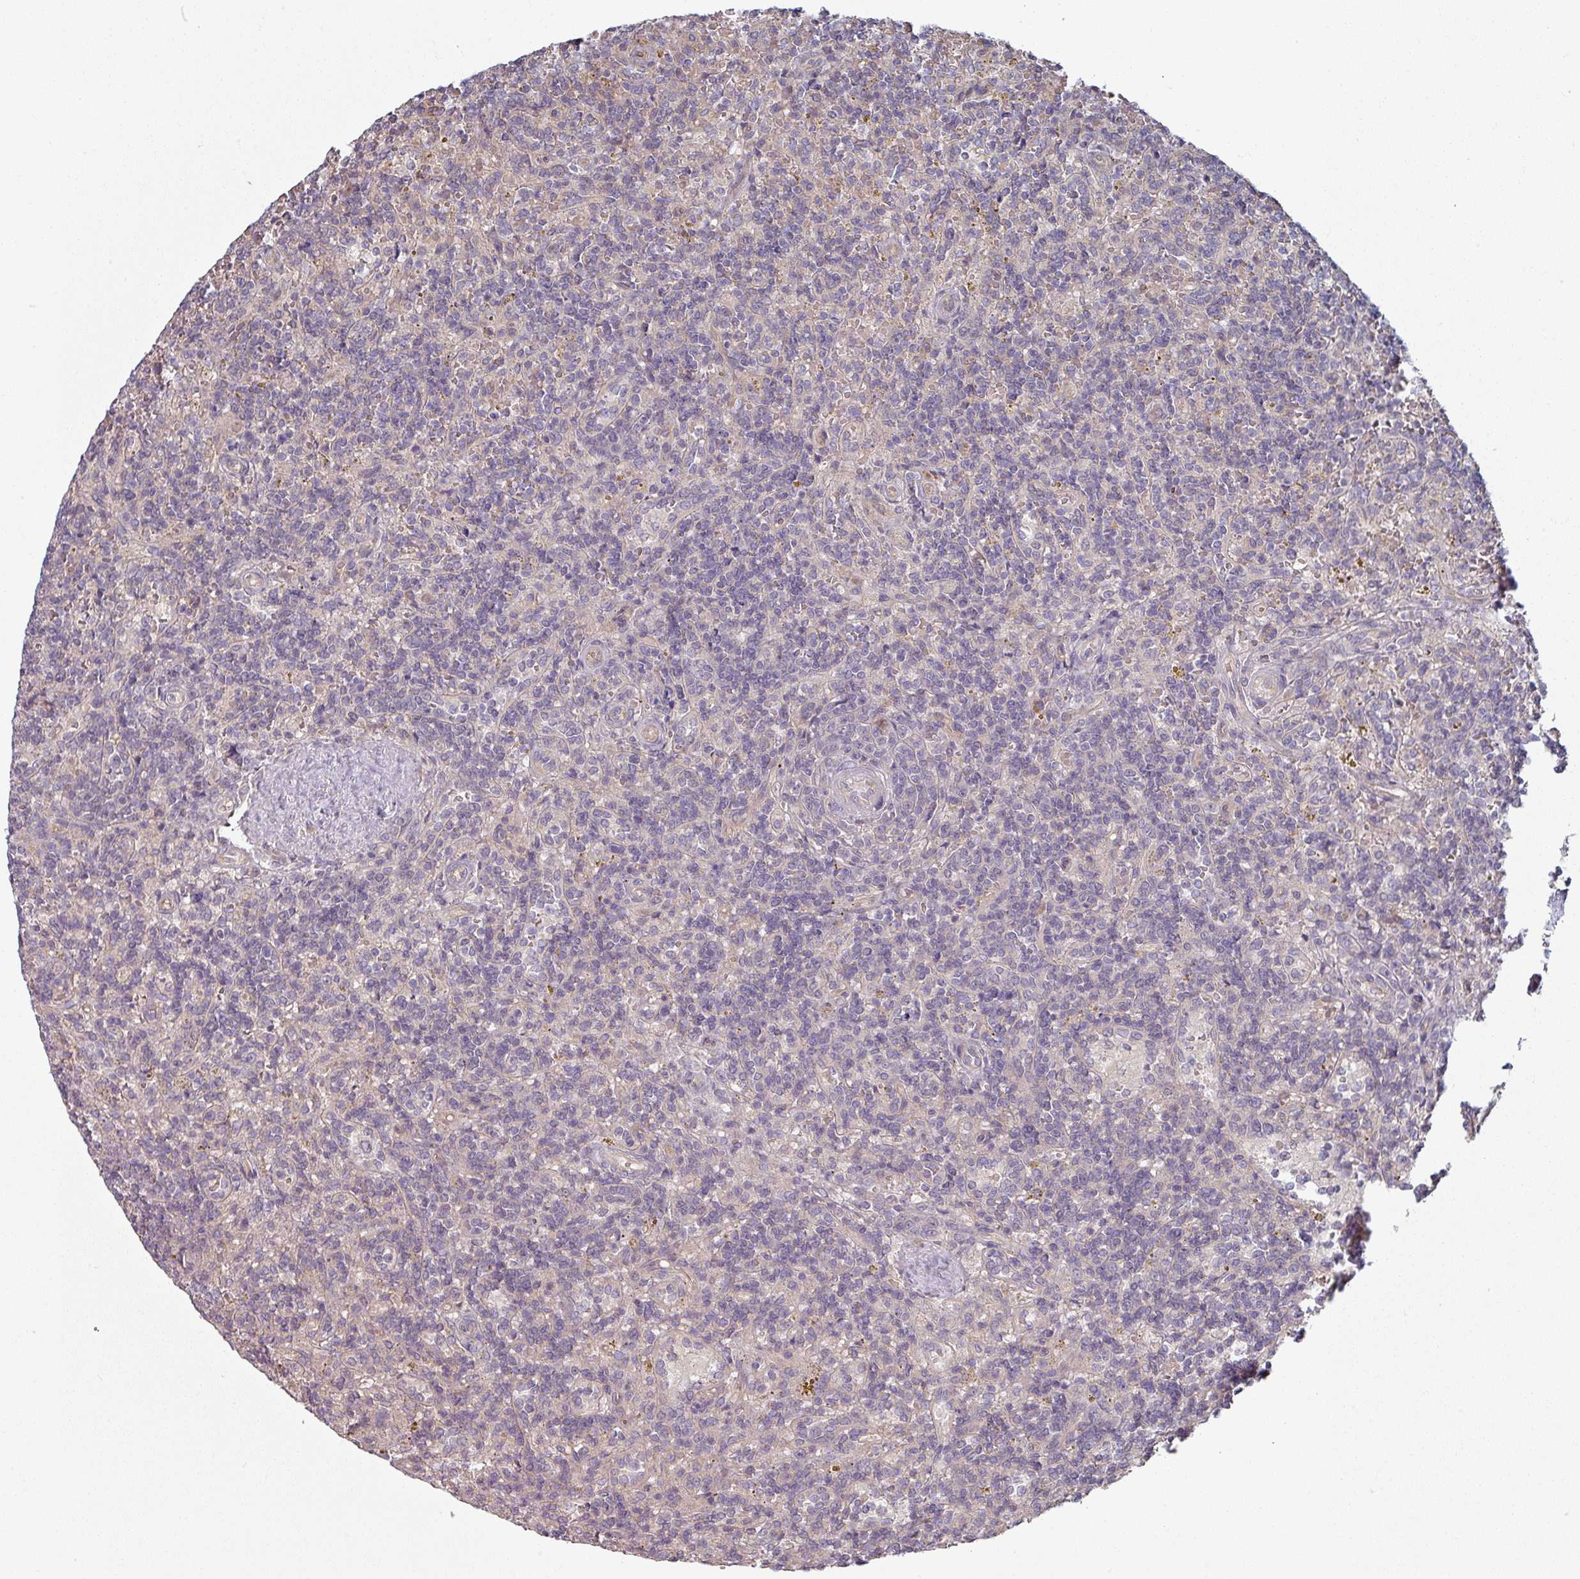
{"staining": {"intensity": "negative", "quantity": "none", "location": "none"}, "tissue": "lymphoma", "cell_type": "Tumor cells", "image_type": "cancer", "snomed": [{"axis": "morphology", "description": "Malignant lymphoma, non-Hodgkin's type, Low grade"}, {"axis": "topography", "description": "Spleen"}], "caption": "Lymphoma stained for a protein using IHC displays no expression tumor cells.", "gene": "PLEKHJ1", "patient": {"sex": "male", "age": 67}}